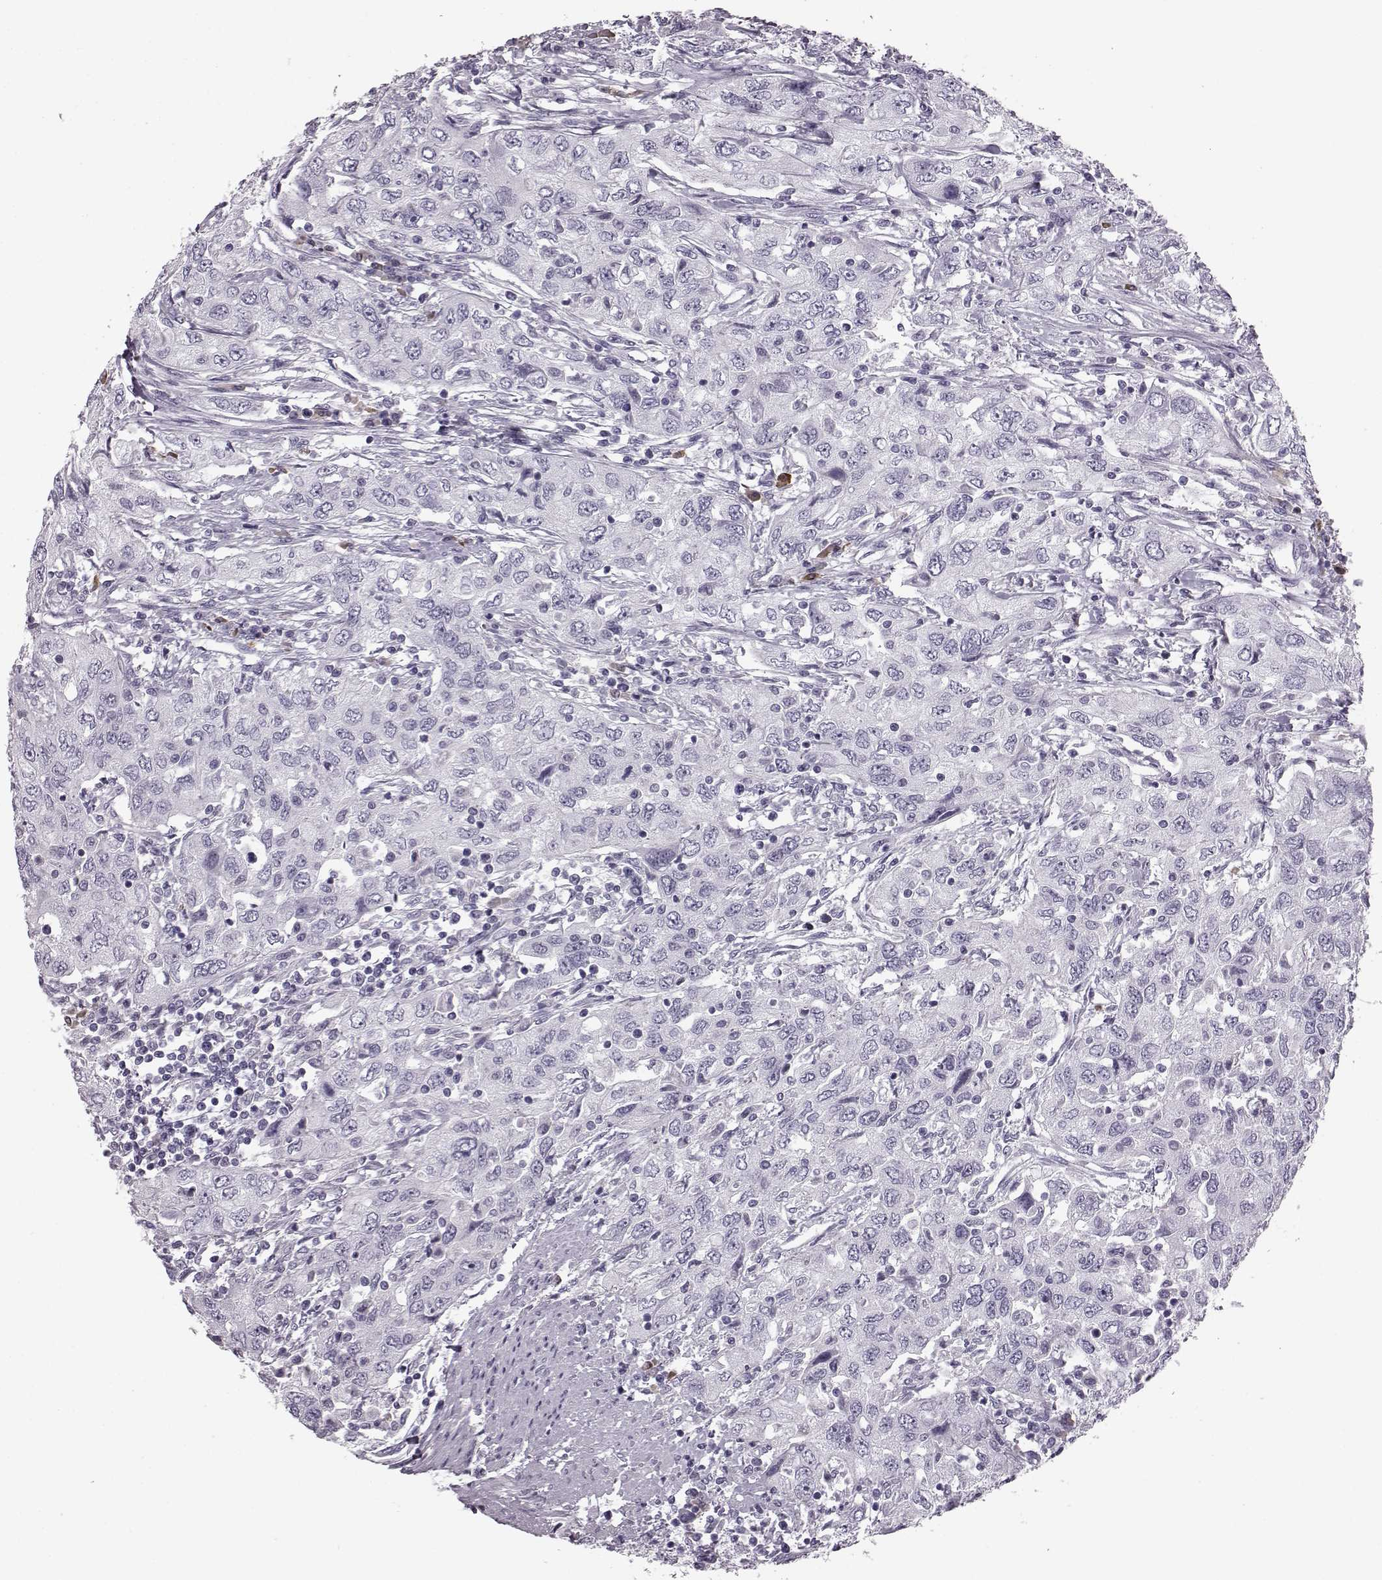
{"staining": {"intensity": "negative", "quantity": "none", "location": "none"}, "tissue": "urothelial cancer", "cell_type": "Tumor cells", "image_type": "cancer", "snomed": [{"axis": "morphology", "description": "Urothelial carcinoma, High grade"}, {"axis": "topography", "description": "Urinary bladder"}], "caption": "A micrograph of human urothelial cancer is negative for staining in tumor cells.", "gene": "JSRP1", "patient": {"sex": "male", "age": 76}}